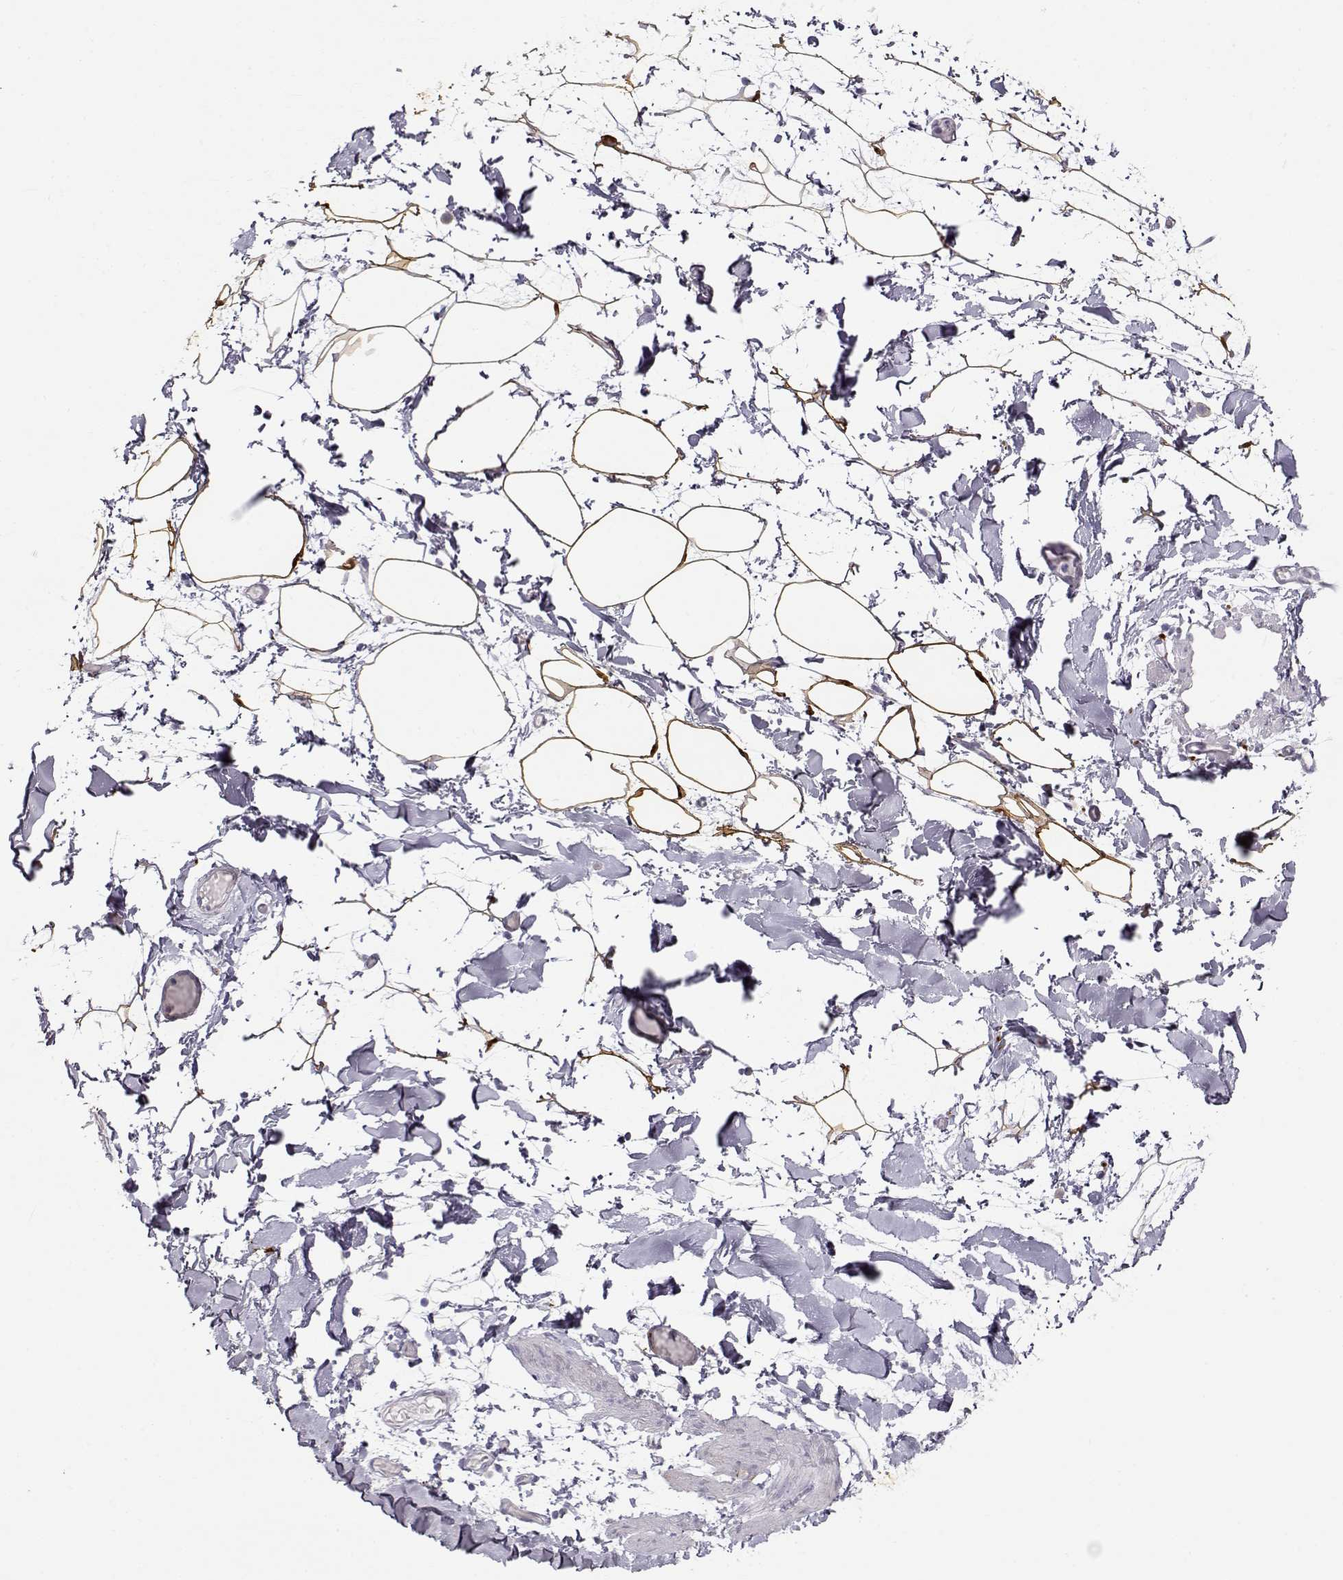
{"staining": {"intensity": "moderate", "quantity": "25%-75%", "location": "cytoplasmic/membranous,nuclear"}, "tissue": "adipose tissue", "cell_type": "Adipocytes", "image_type": "normal", "snomed": [{"axis": "morphology", "description": "Normal tissue, NOS"}, {"axis": "topography", "description": "Gallbladder"}, {"axis": "topography", "description": "Peripheral nerve tissue"}], "caption": "Moderate cytoplasmic/membranous,nuclear expression is appreciated in approximately 25%-75% of adipocytes in normal adipose tissue. The protein is stained brown, and the nuclei are stained in blue (DAB (3,3'-diaminobenzidine) IHC with brightfield microscopy, high magnification).", "gene": "S100B", "patient": {"sex": "female", "age": 45}}